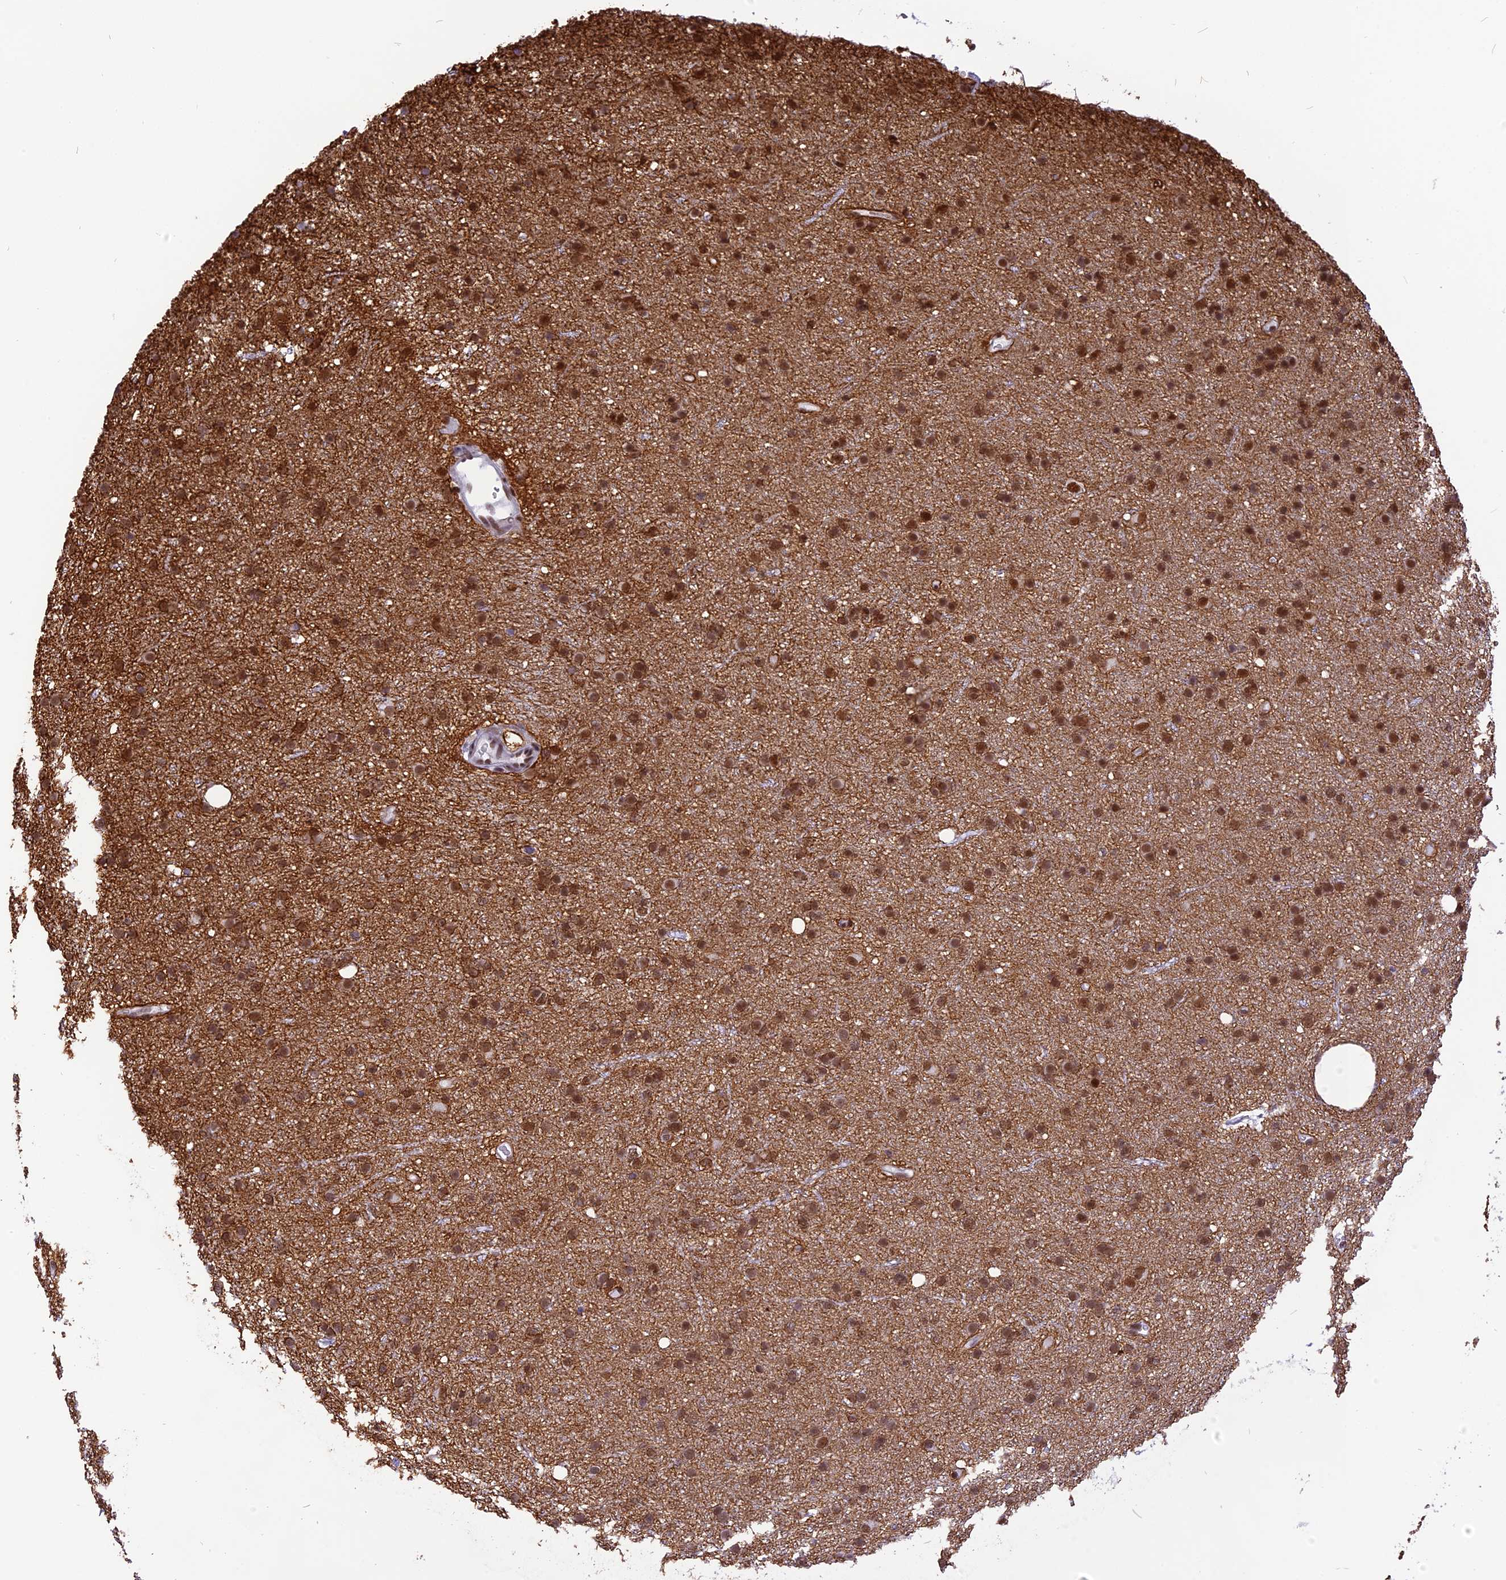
{"staining": {"intensity": "moderate", "quantity": ">75%", "location": "nuclear"}, "tissue": "glioma", "cell_type": "Tumor cells", "image_type": "cancer", "snomed": [{"axis": "morphology", "description": "Glioma, malignant, Low grade"}, {"axis": "topography", "description": "Cerebral cortex"}], "caption": "Immunohistochemistry histopathology image of neoplastic tissue: malignant low-grade glioma stained using immunohistochemistry reveals medium levels of moderate protein expression localized specifically in the nuclear of tumor cells, appearing as a nuclear brown color.", "gene": "IRF2BP1", "patient": {"sex": "female", "age": 39}}